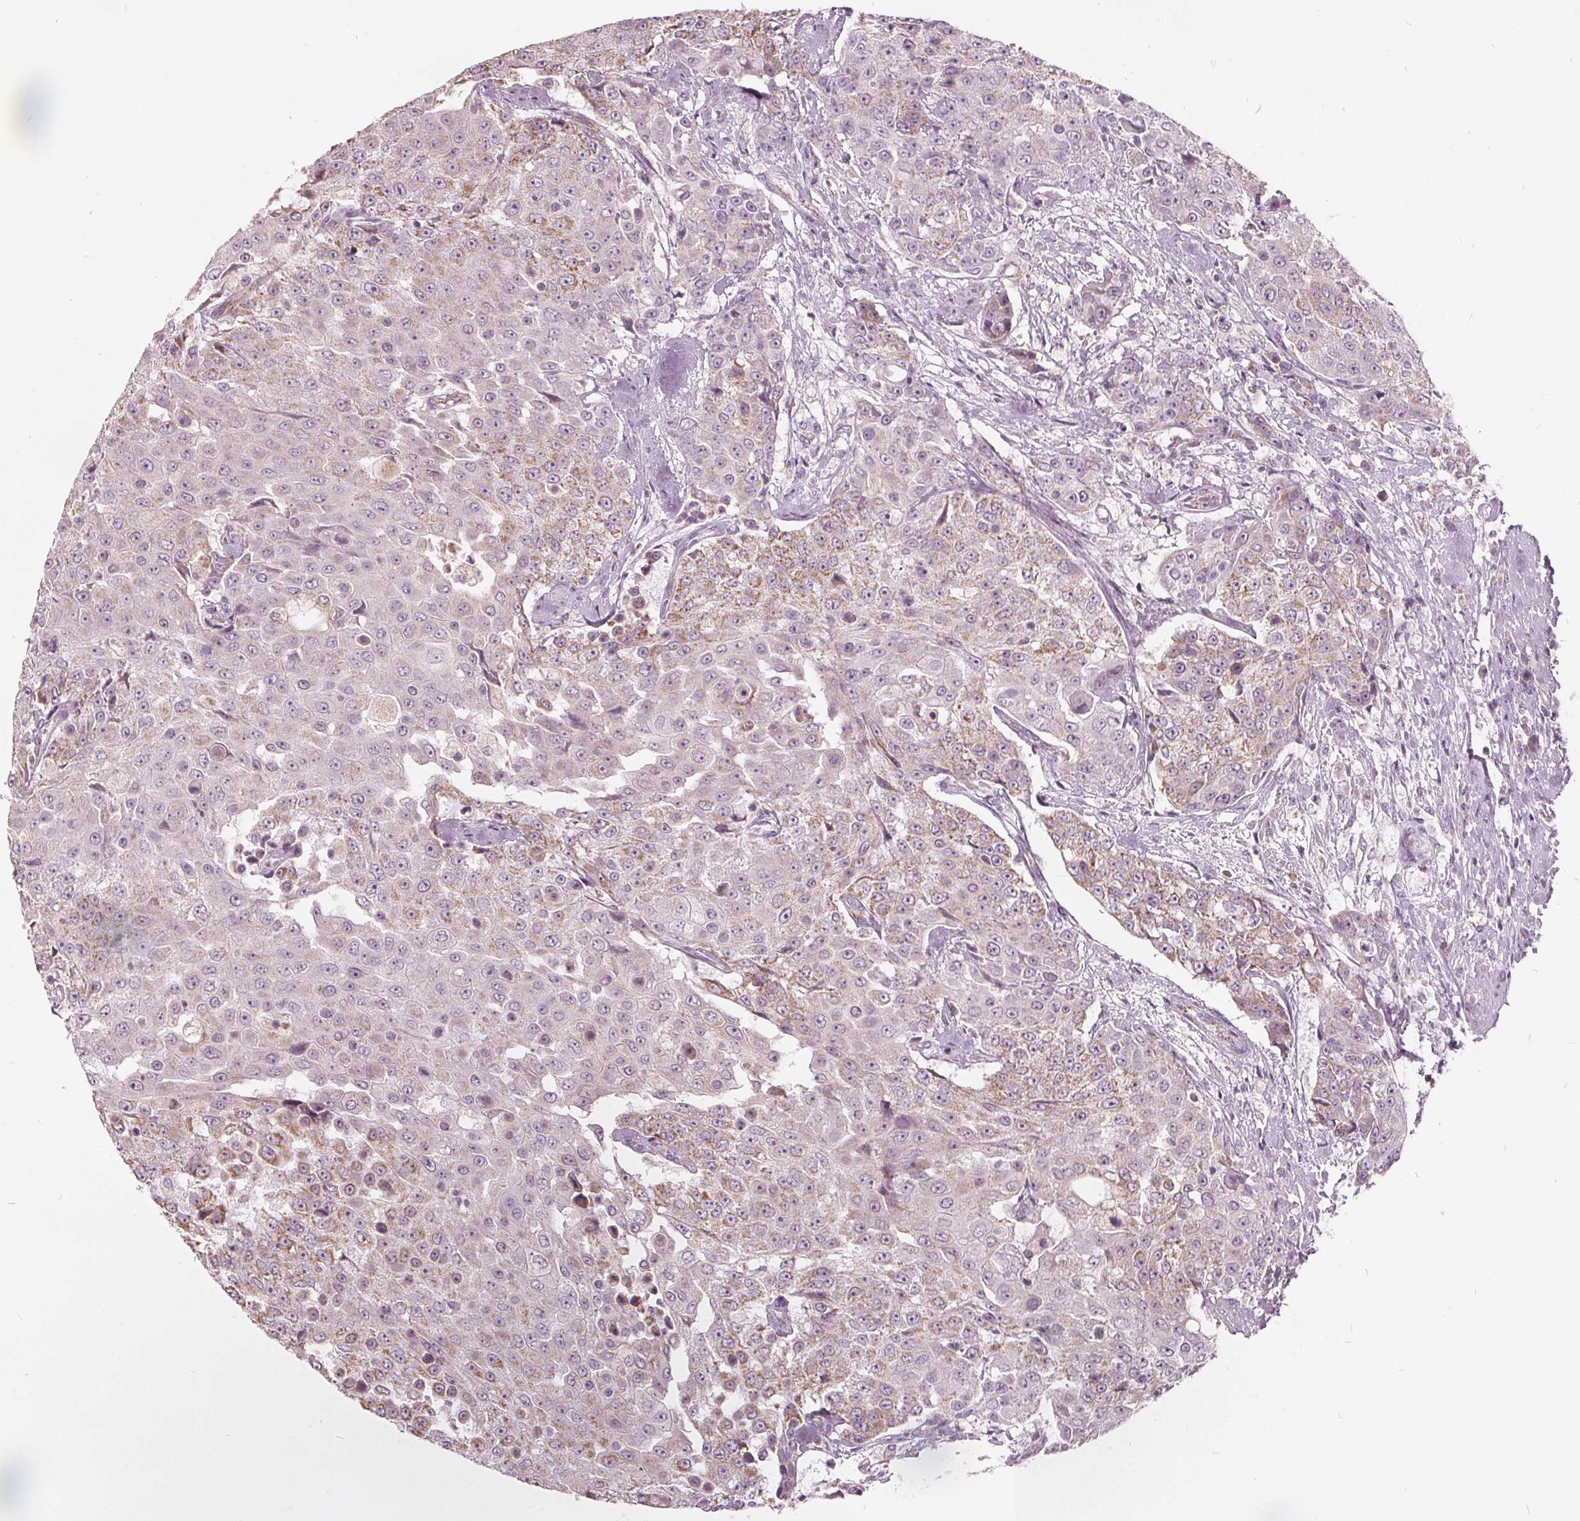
{"staining": {"intensity": "moderate", "quantity": "<25%", "location": "cytoplasmic/membranous"}, "tissue": "urothelial cancer", "cell_type": "Tumor cells", "image_type": "cancer", "snomed": [{"axis": "morphology", "description": "Urothelial carcinoma, High grade"}, {"axis": "topography", "description": "Urinary bladder"}], "caption": "Immunohistochemistry histopathology image of neoplastic tissue: human urothelial cancer stained using immunohistochemistry shows low levels of moderate protein expression localized specifically in the cytoplasmic/membranous of tumor cells, appearing as a cytoplasmic/membranous brown color.", "gene": "ECI2", "patient": {"sex": "female", "age": 63}}